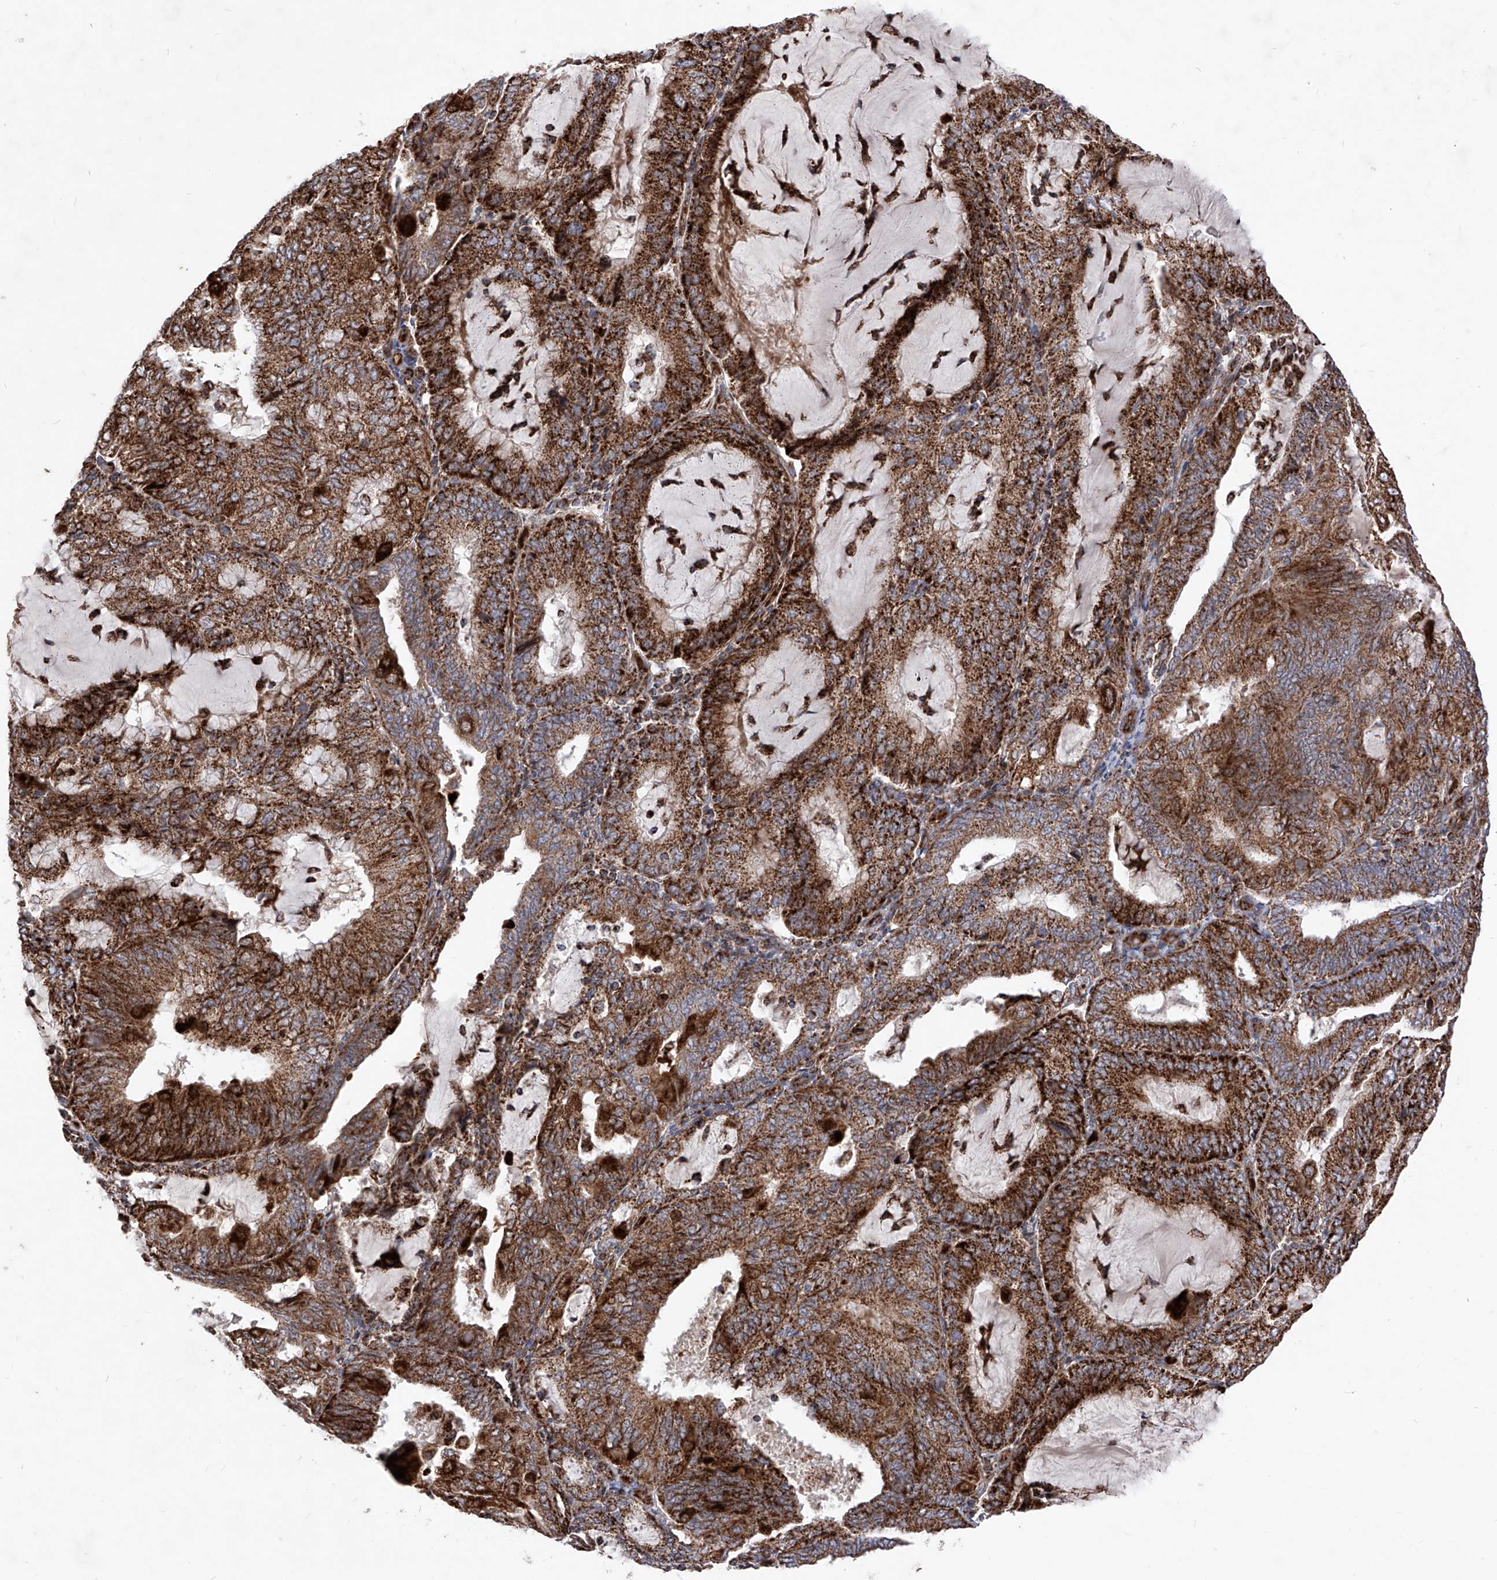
{"staining": {"intensity": "strong", "quantity": ">75%", "location": "cytoplasmic/membranous"}, "tissue": "endometrial cancer", "cell_type": "Tumor cells", "image_type": "cancer", "snomed": [{"axis": "morphology", "description": "Adenocarcinoma, NOS"}, {"axis": "topography", "description": "Endometrium"}], "caption": "Immunohistochemical staining of human endometrial adenocarcinoma demonstrates strong cytoplasmic/membranous protein positivity in about >75% of tumor cells. The staining was performed using DAB, with brown indicating positive protein expression. Nuclei are stained blue with hematoxylin.", "gene": "SEMA6A", "patient": {"sex": "female", "age": 81}}